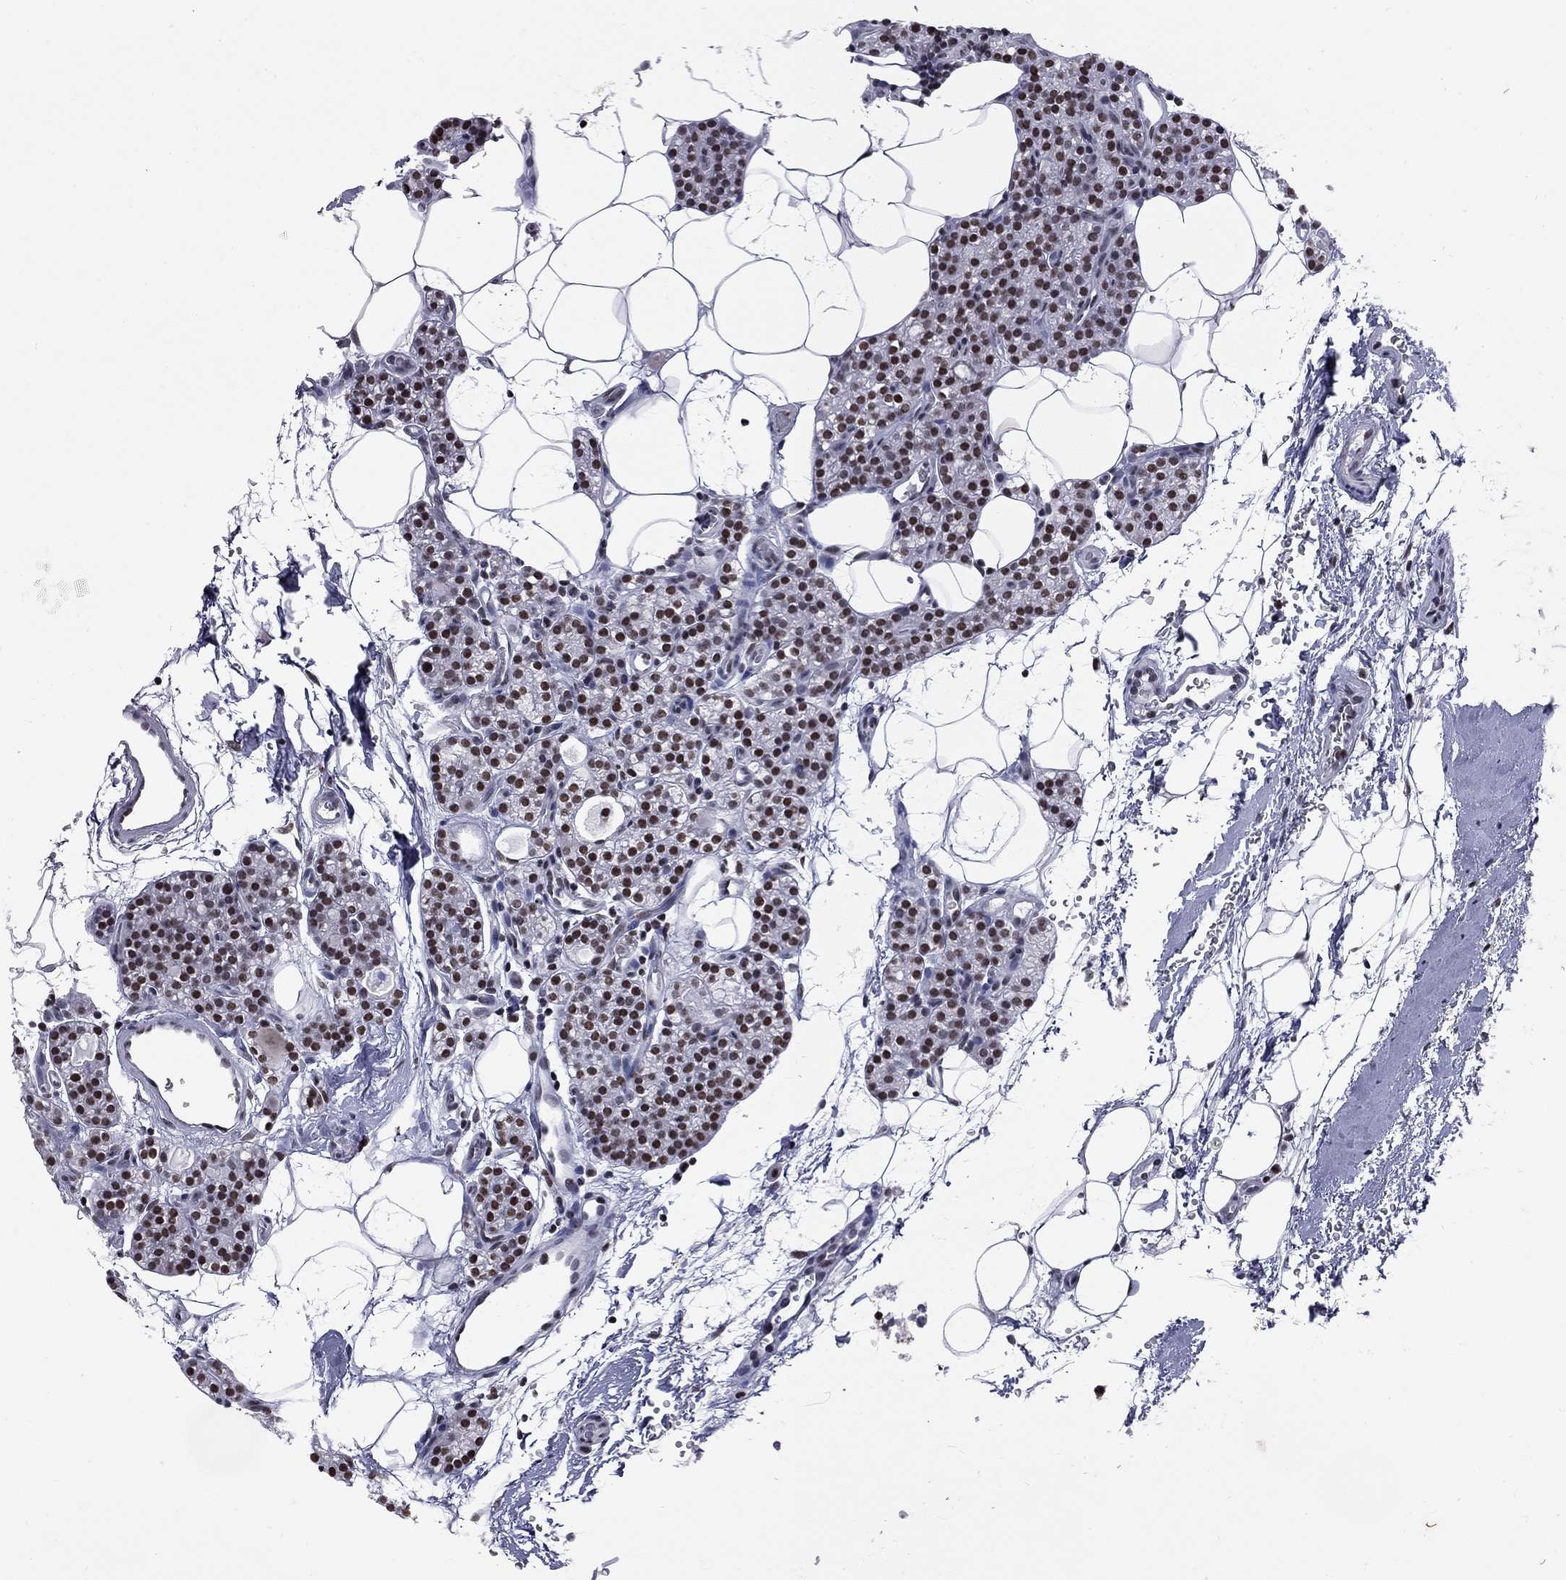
{"staining": {"intensity": "strong", "quantity": "25%-75%", "location": "nuclear"}, "tissue": "parathyroid gland", "cell_type": "Glandular cells", "image_type": "normal", "snomed": [{"axis": "morphology", "description": "Normal tissue, NOS"}, {"axis": "topography", "description": "Parathyroid gland"}], "caption": "Immunohistochemical staining of normal human parathyroid gland demonstrates high levels of strong nuclear staining in approximately 25%-75% of glandular cells. Immunohistochemistry stains the protein in brown and the nuclei are stained blue.", "gene": "ZNF154", "patient": {"sex": "female", "age": 67}}